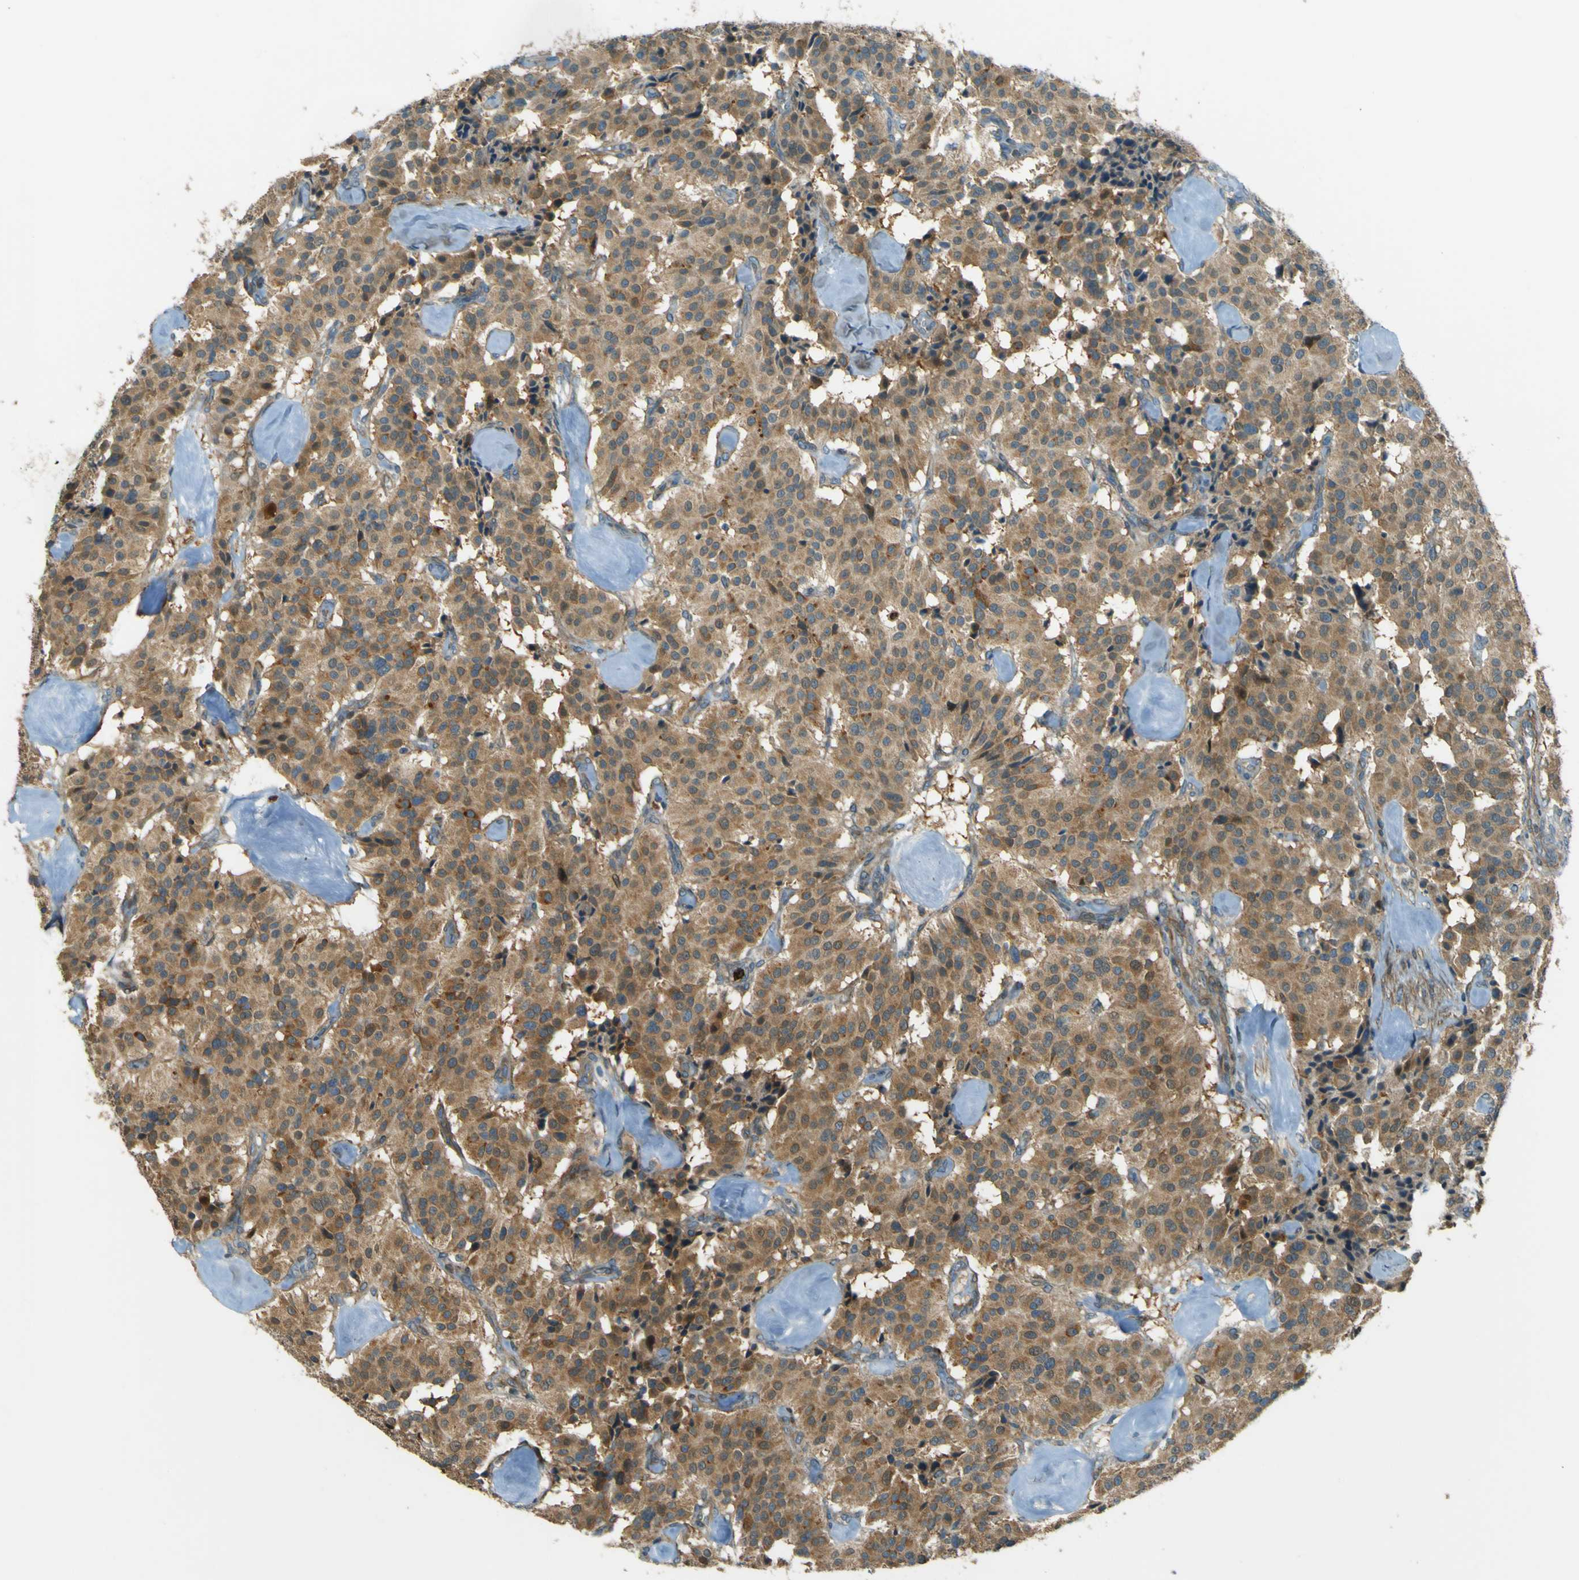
{"staining": {"intensity": "moderate", "quantity": ">75%", "location": "cytoplasmic/membranous"}, "tissue": "carcinoid", "cell_type": "Tumor cells", "image_type": "cancer", "snomed": [{"axis": "morphology", "description": "Carcinoid, malignant, NOS"}, {"axis": "topography", "description": "Lung"}], "caption": "Immunohistochemistry histopathology image of neoplastic tissue: malignant carcinoid stained using immunohistochemistry (IHC) reveals medium levels of moderate protein expression localized specifically in the cytoplasmic/membranous of tumor cells, appearing as a cytoplasmic/membranous brown color.", "gene": "LPCAT1", "patient": {"sex": "male", "age": 30}}